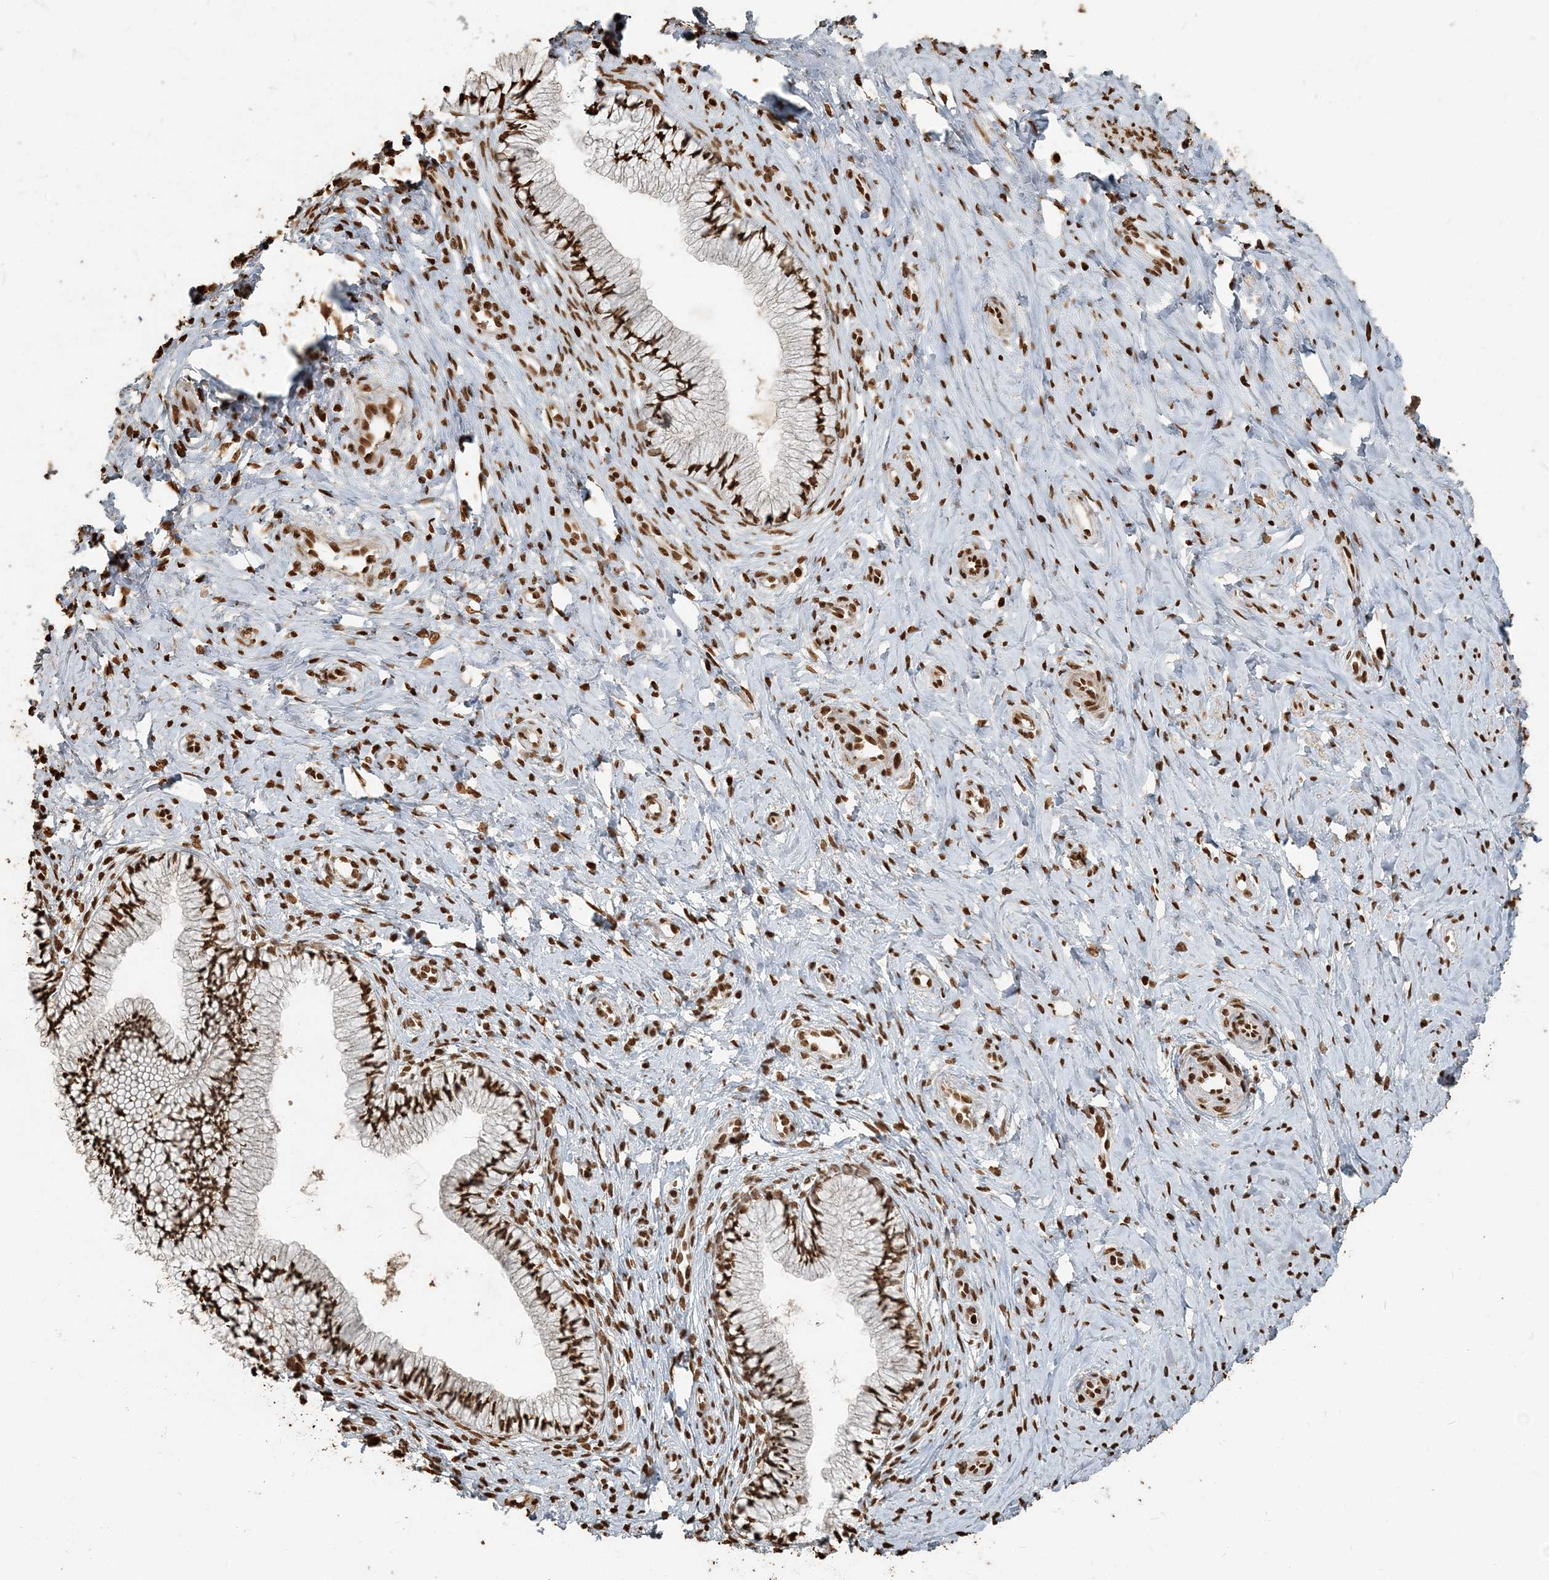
{"staining": {"intensity": "strong", "quantity": ">75%", "location": "nuclear"}, "tissue": "cervix", "cell_type": "Glandular cells", "image_type": "normal", "snomed": [{"axis": "morphology", "description": "Normal tissue, NOS"}, {"axis": "topography", "description": "Cervix"}], "caption": "A high amount of strong nuclear positivity is appreciated in approximately >75% of glandular cells in benign cervix. Nuclei are stained in blue.", "gene": "H3", "patient": {"sex": "female", "age": 36}}